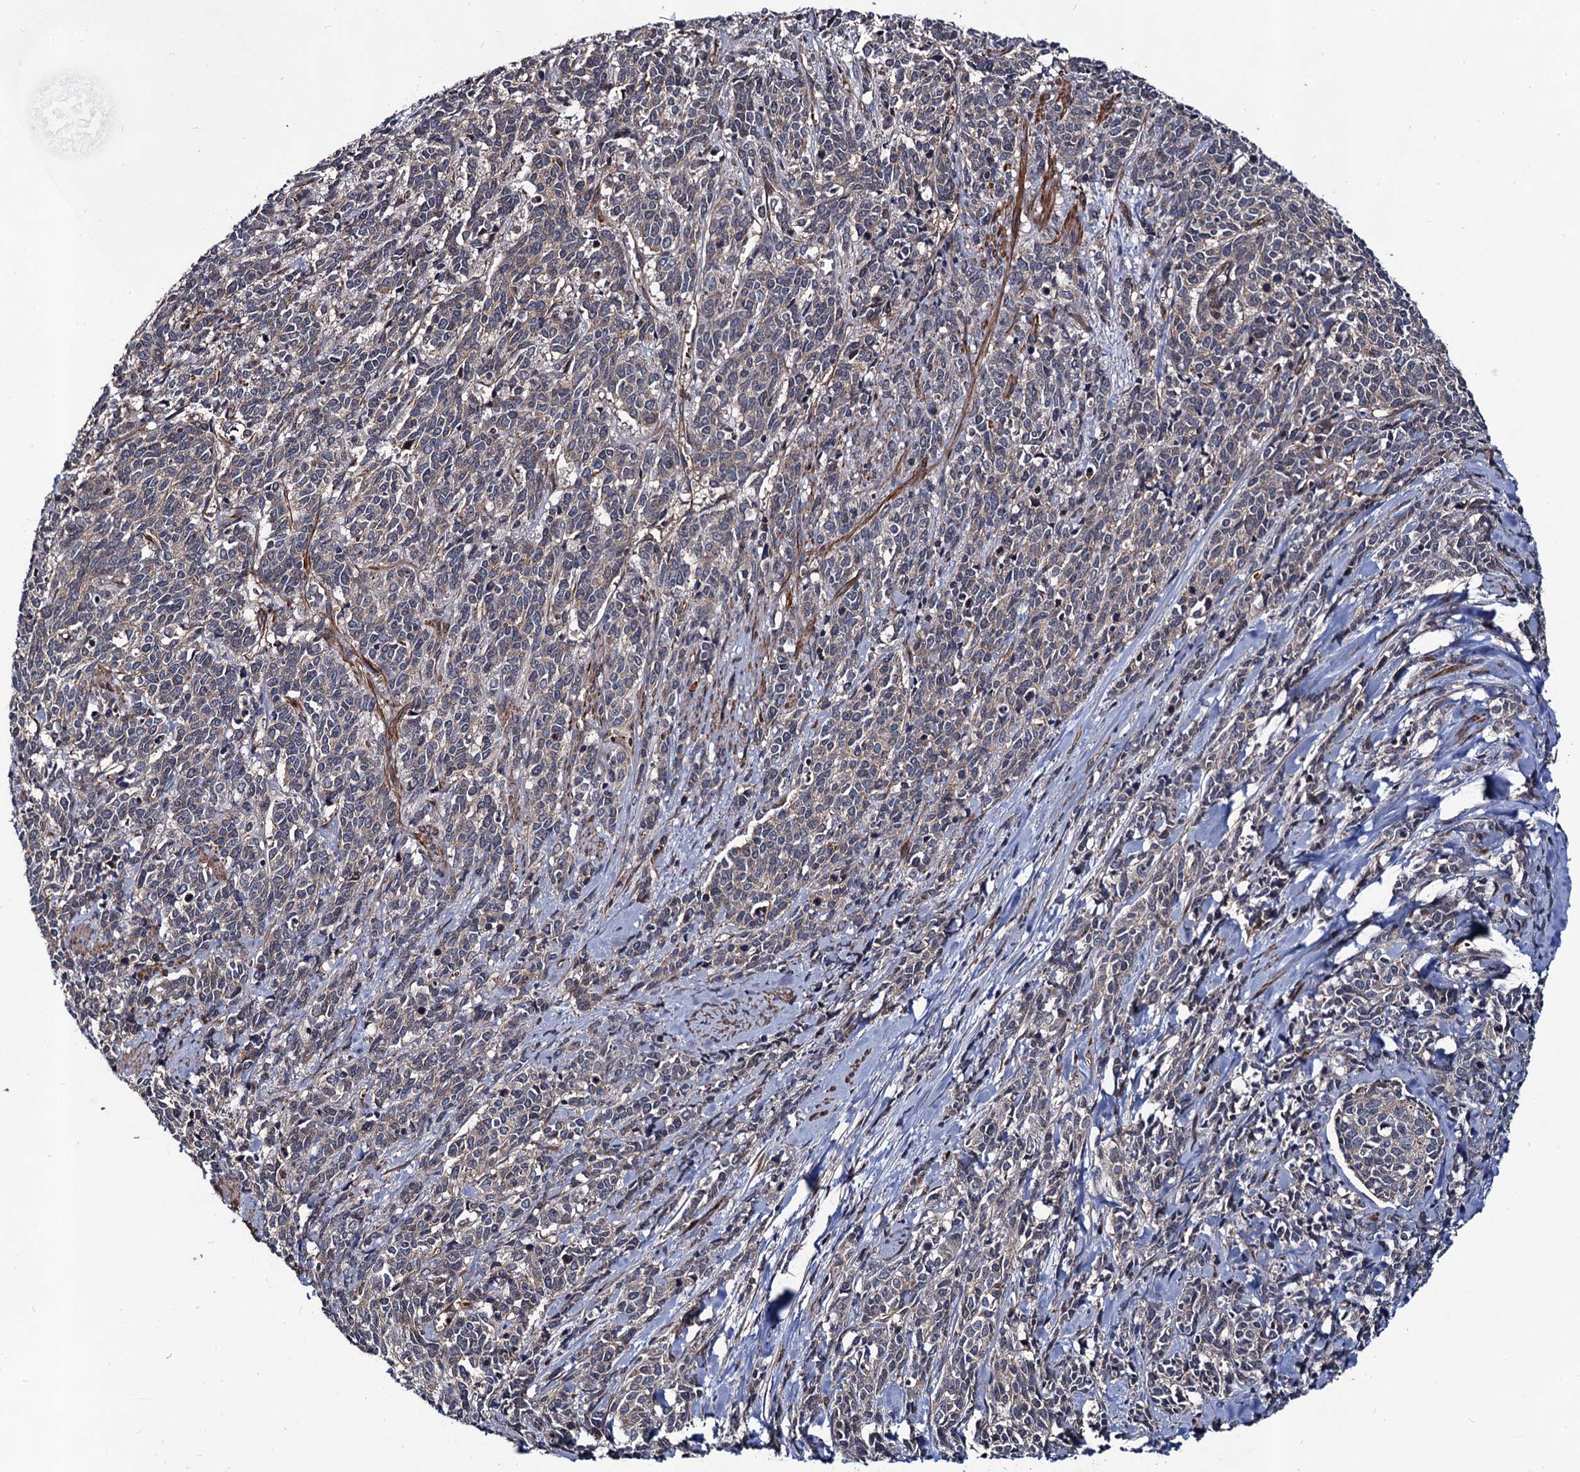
{"staining": {"intensity": "negative", "quantity": "none", "location": "none"}, "tissue": "cervical cancer", "cell_type": "Tumor cells", "image_type": "cancer", "snomed": [{"axis": "morphology", "description": "Squamous cell carcinoma, NOS"}, {"axis": "topography", "description": "Cervix"}], "caption": "Immunohistochemistry of cervical cancer exhibits no expression in tumor cells. The staining is performed using DAB (3,3'-diaminobenzidine) brown chromogen with nuclei counter-stained in using hematoxylin.", "gene": "KXD1", "patient": {"sex": "female", "age": 60}}